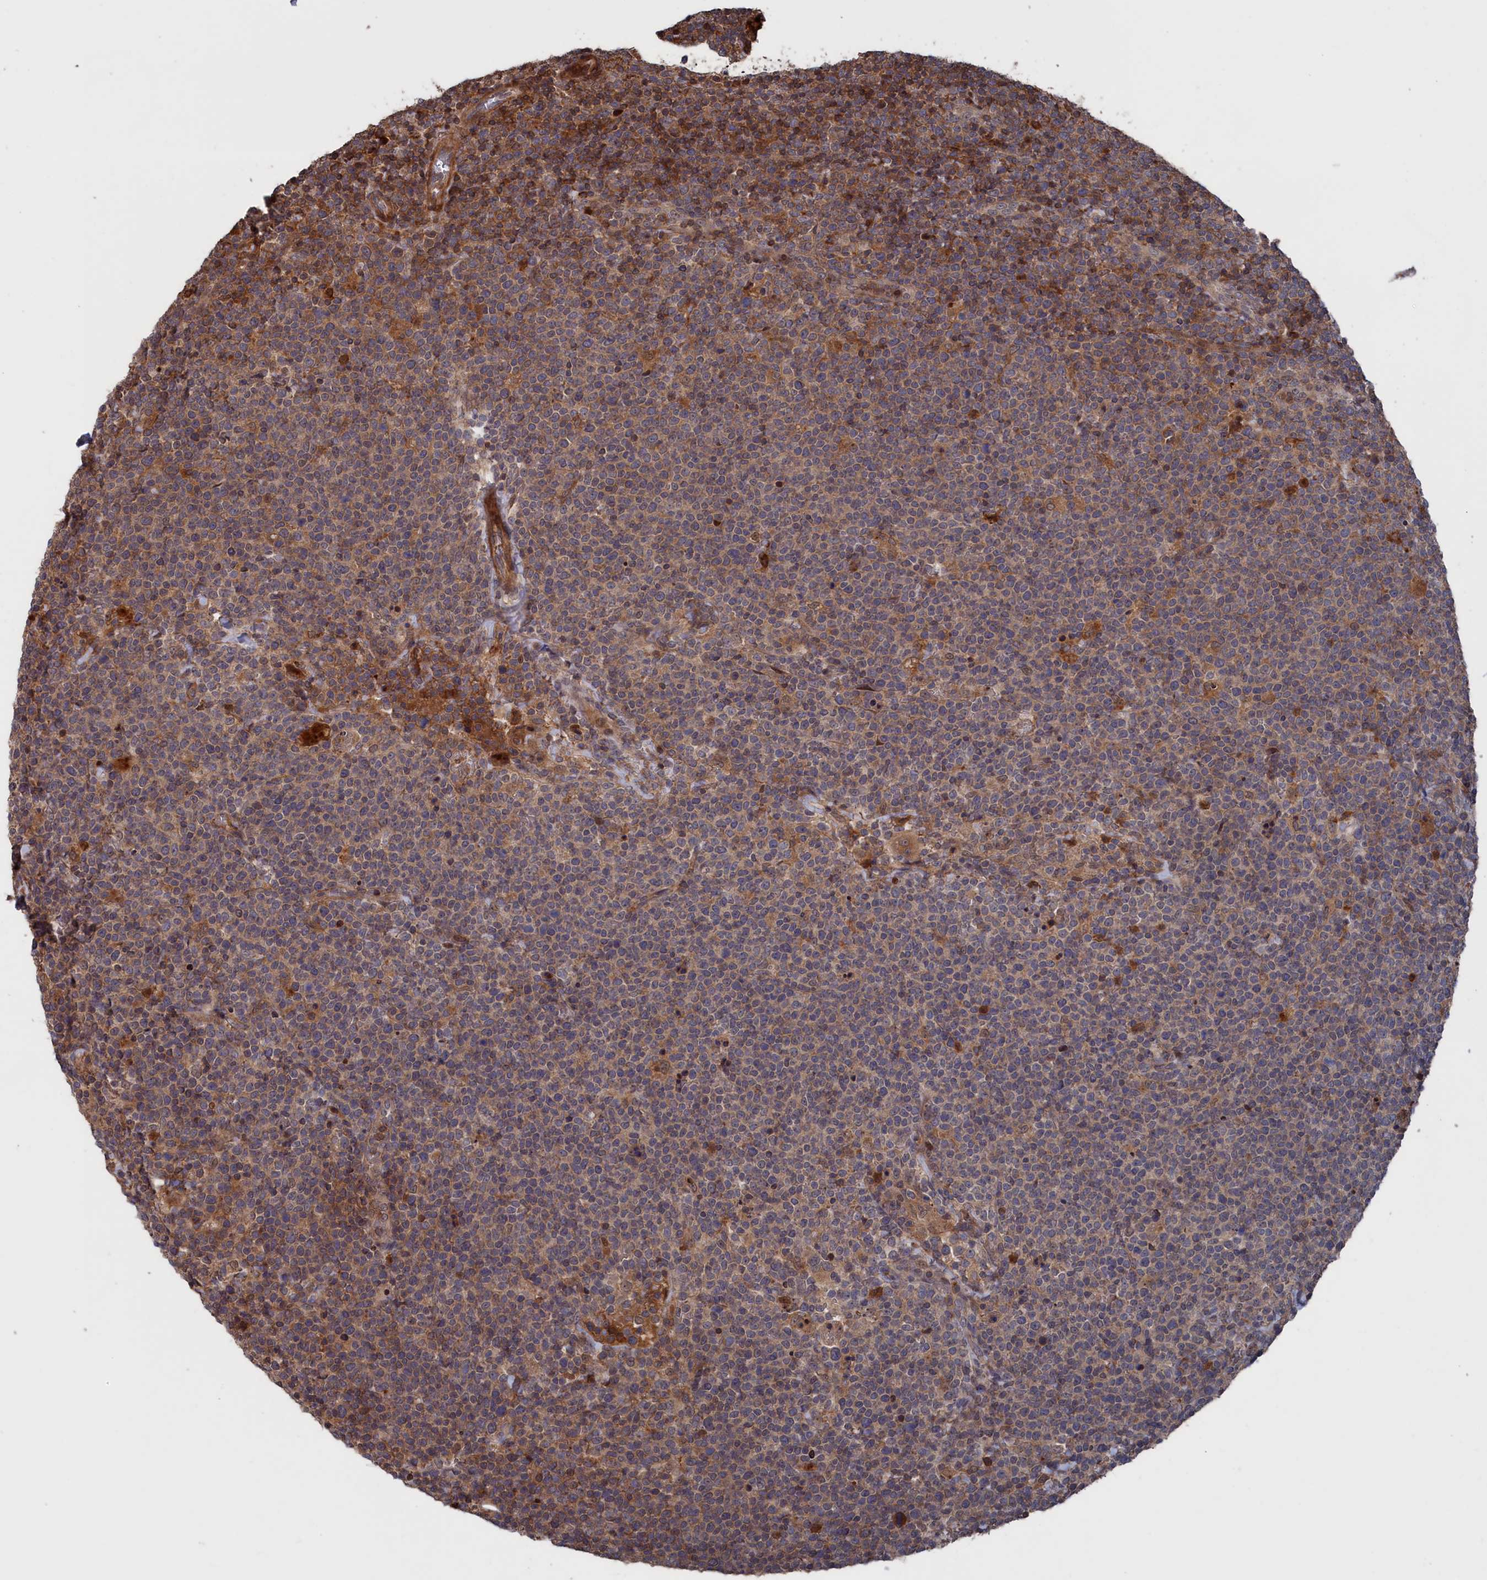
{"staining": {"intensity": "negative", "quantity": "none", "location": "none"}, "tissue": "lymphoma", "cell_type": "Tumor cells", "image_type": "cancer", "snomed": [{"axis": "morphology", "description": "Malignant lymphoma, non-Hodgkin's type, High grade"}, {"axis": "topography", "description": "Lymph node"}], "caption": "IHC micrograph of human malignant lymphoma, non-Hodgkin's type (high-grade) stained for a protein (brown), which demonstrates no positivity in tumor cells.", "gene": "PLA2G15", "patient": {"sex": "male", "age": 61}}